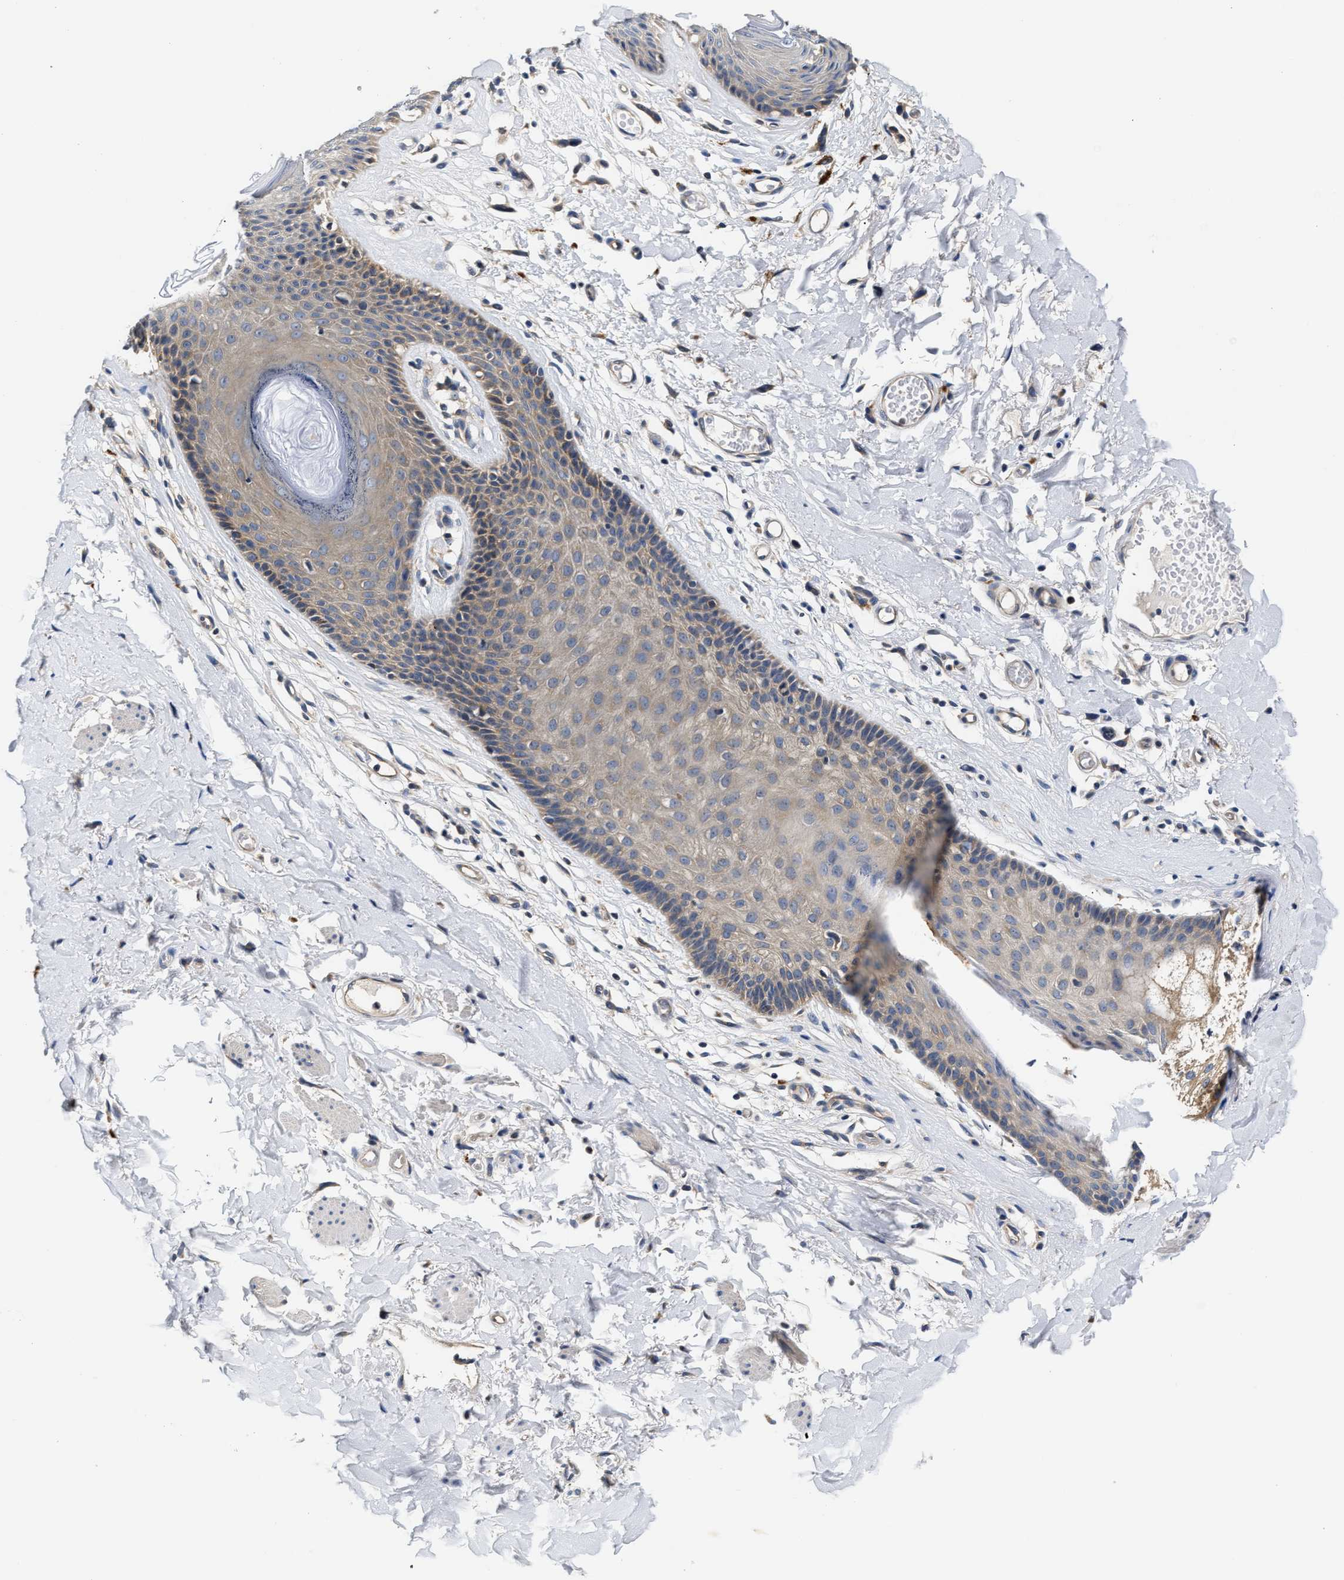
{"staining": {"intensity": "weak", "quantity": "25%-75%", "location": "cytoplasmic/membranous"}, "tissue": "skin", "cell_type": "Epidermal cells", "image_type": "normal", "snomed": [{"axis": "morphology", "description": "Normal tissue, NOS"}, {"axis": "topography", "description": "Vulva"}], "caption": "High-power microscopy captured an immunohistochemistry (IHC) histopathology image of unremarkable skin, revealing weak cytoplasmic/membranous expression in about 25%-75% of epidermal cells. (DAB IHC with brightfield microscopy, high magnification).", "gene": "FAM185A", "patient": {"sex": "female", "age": 73}}